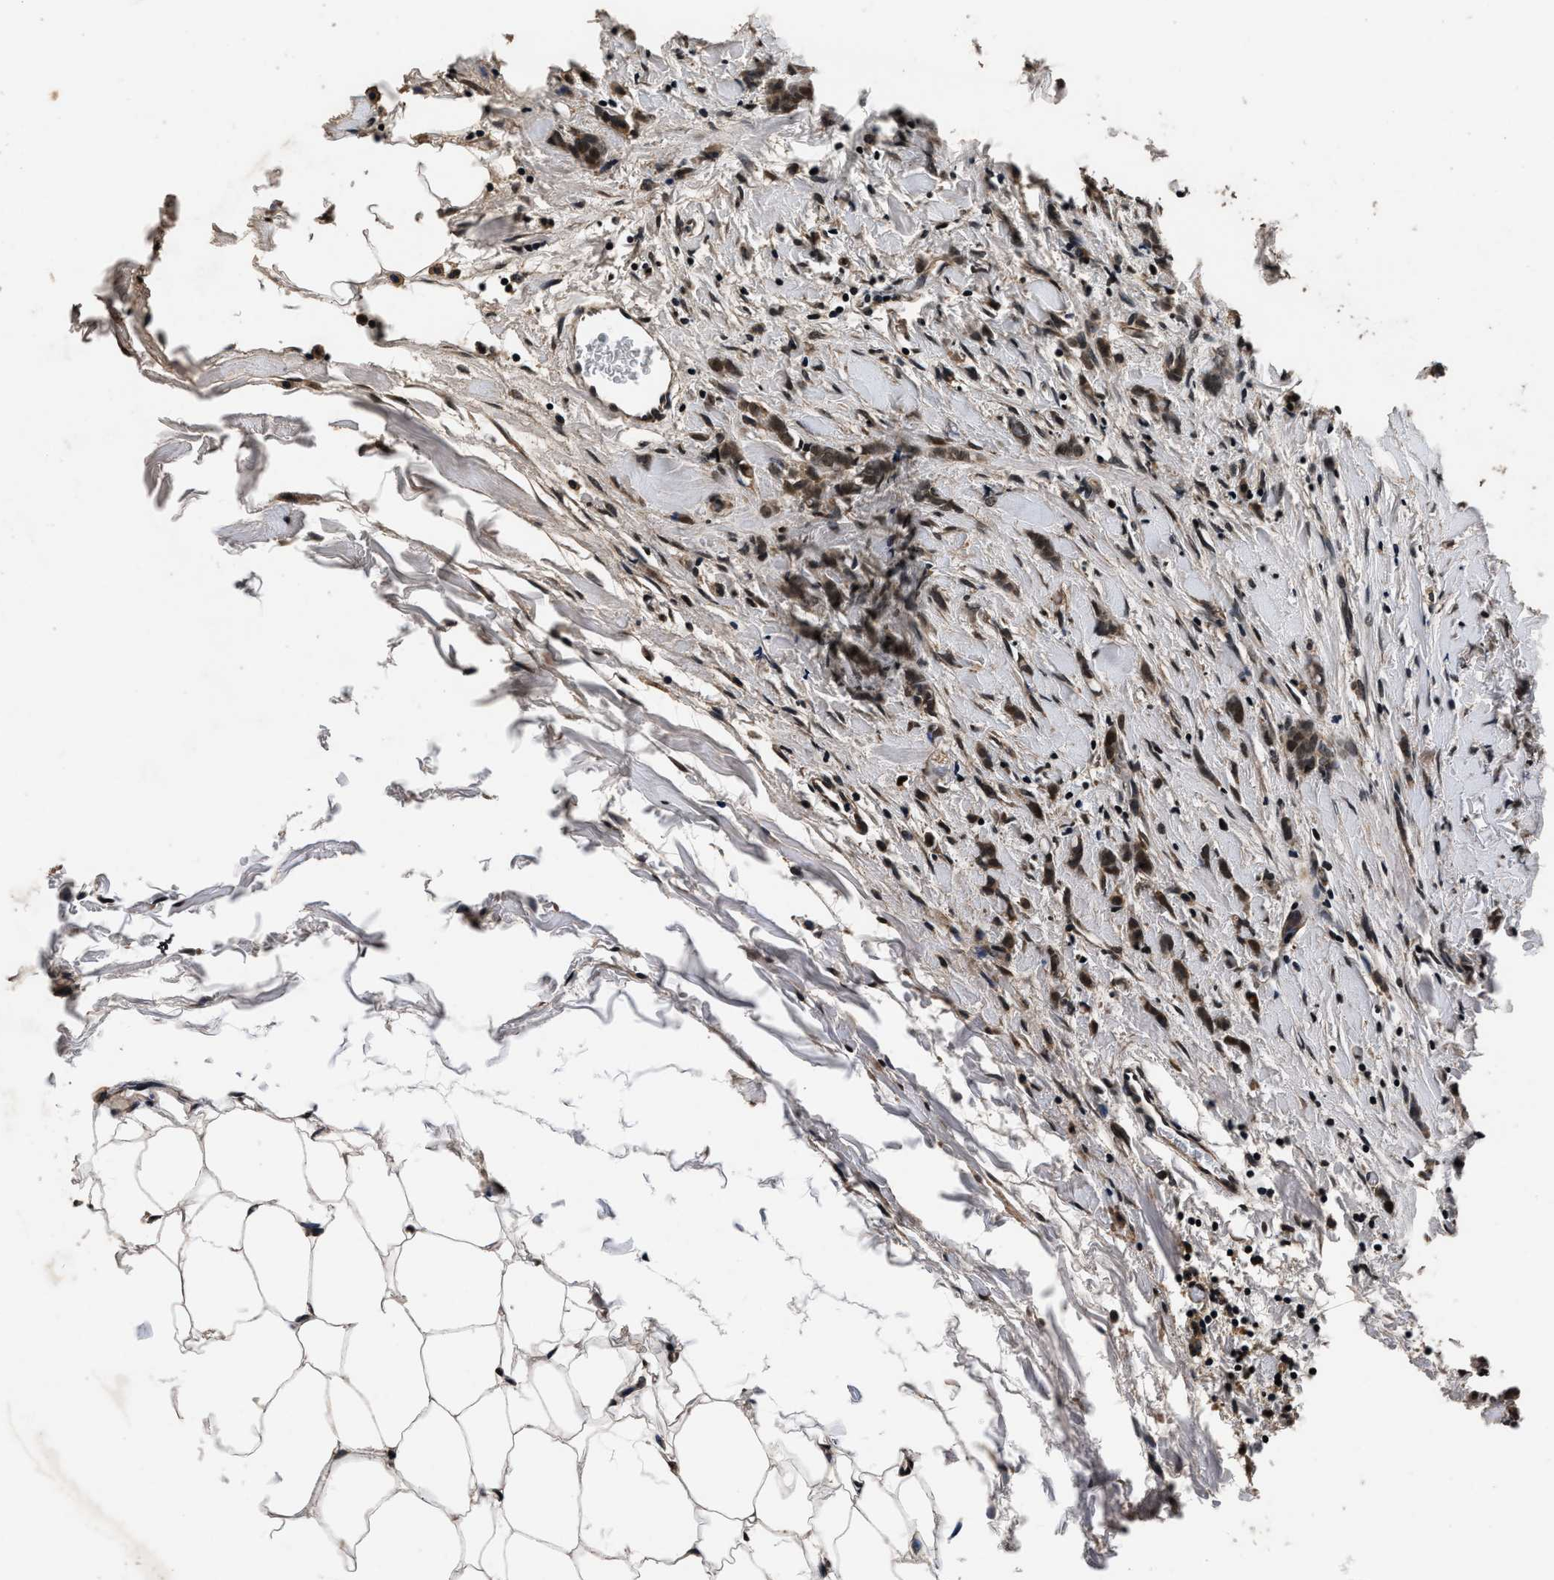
{"staining": {"intensity": "strong", "quantity": ">75%", "location": "nuclear"}, "tissue": "breast cancer", "cell_type": "Tumor cells", "image_type": "cancer", "snomed": [{"axis": "morphology", "description": "Lobular carcinoma, in situ"}, {"axis": "morphology", "description": "Lobular carcinoma"}, {"axis": "topography", "description": "Breast"}], "caption": "Immunohistochemical staining of breast lobular carcinoma reveals high levels of strong nuclear positivity in about >75% of tumor cells.", "gene": "CSTF1", "patient": {"sex": "female", "age": 41}}